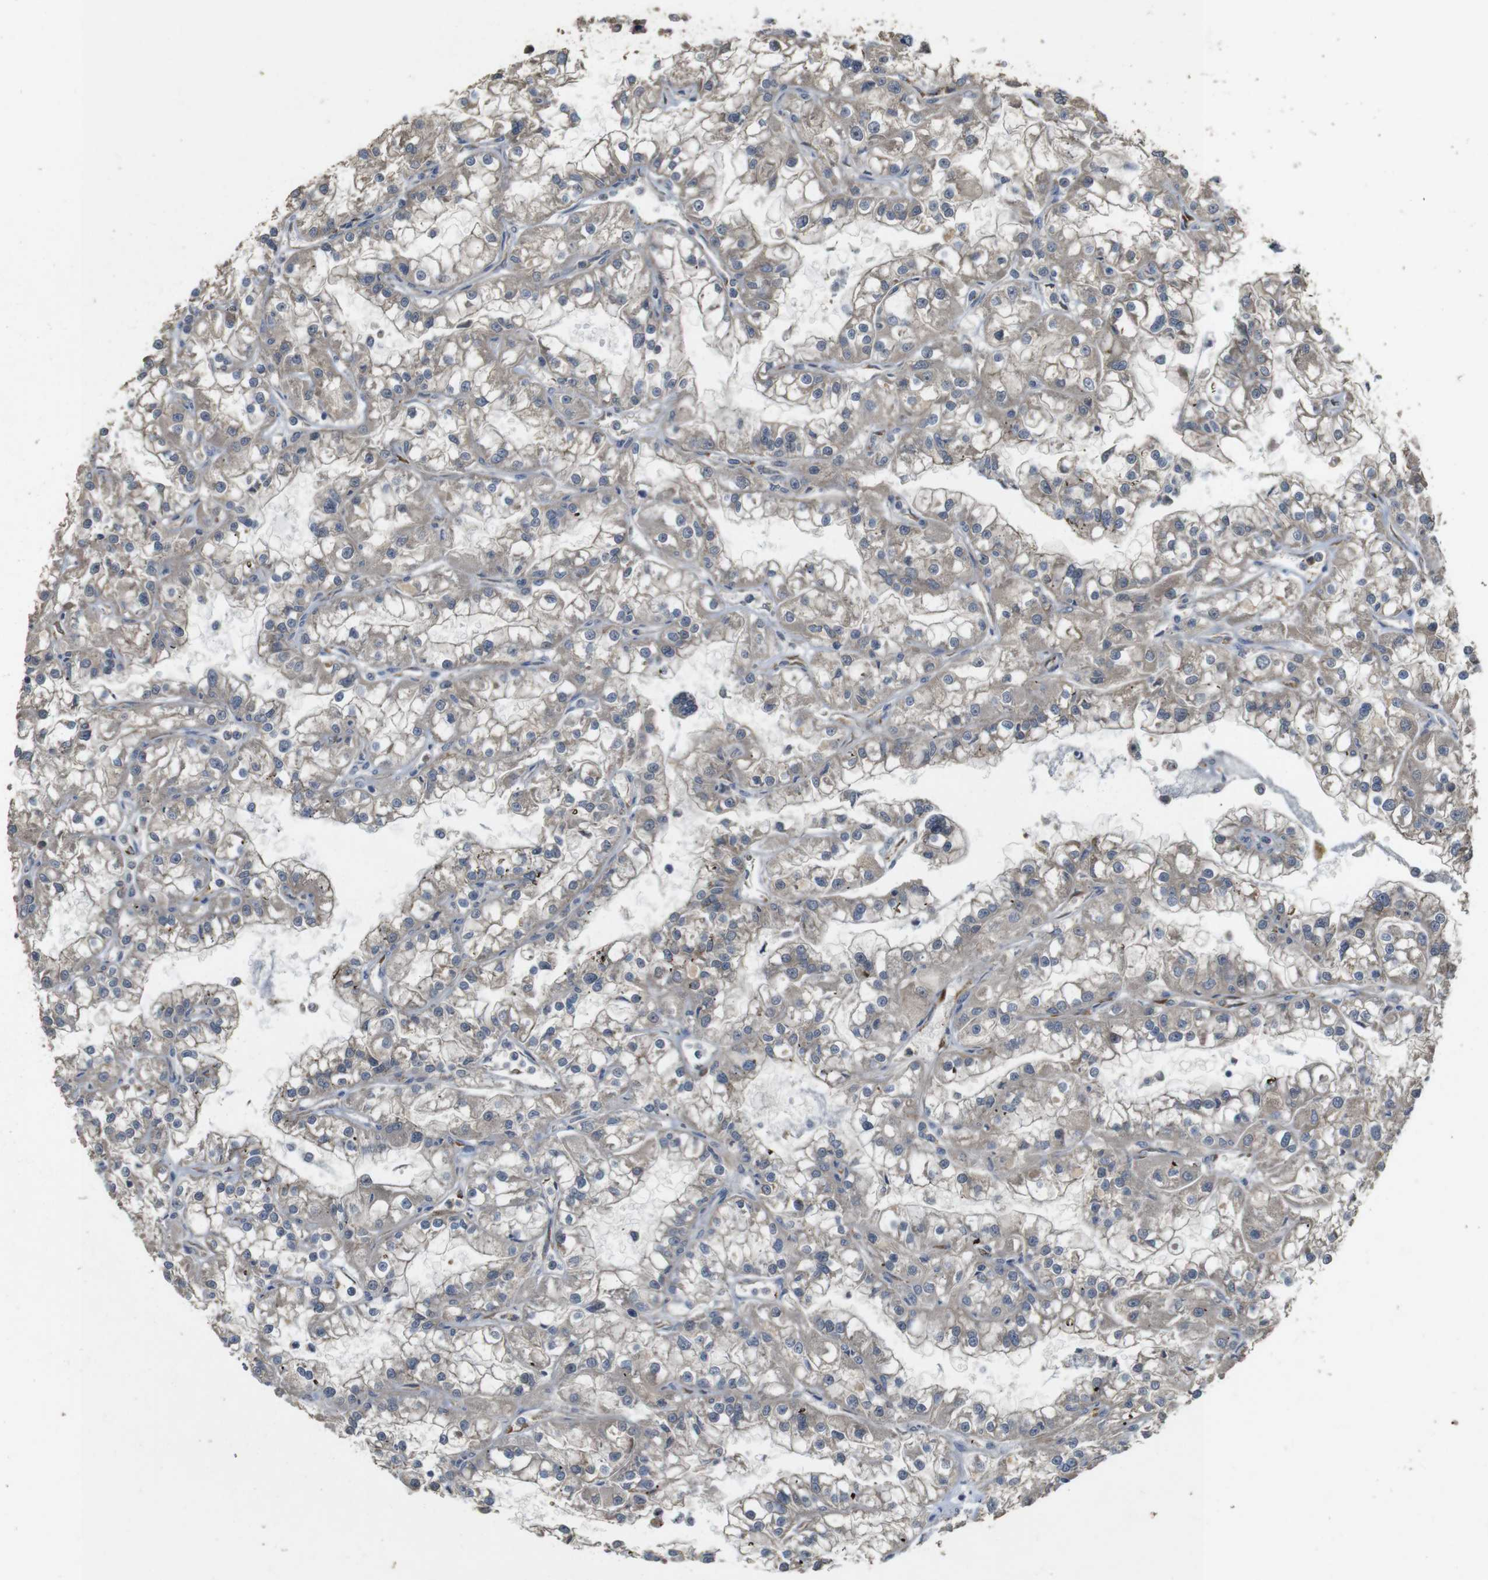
{"staining": {"intensity": "weak", "quantity": "25%-75%", "location": "cytoplasmic/membranous"}, "tissue": "renal cancer", "cell_type": "Tumor cells", "image_type": "cancer", "snomed": [{"axis": "morphology", "description": "Adenocarcinoma, NOS"}, {"axis": "topography", "description": "Kidney"}], "caption": "Immunohistochemical staining of renal adenocarcinoma exhibits low levels of weak cytoplasmic/membranous protein expression in approximately 25%-75% of tumor cells.", "gene": "PCDHB10", "patient": {"sex": "female", "age": 52}}